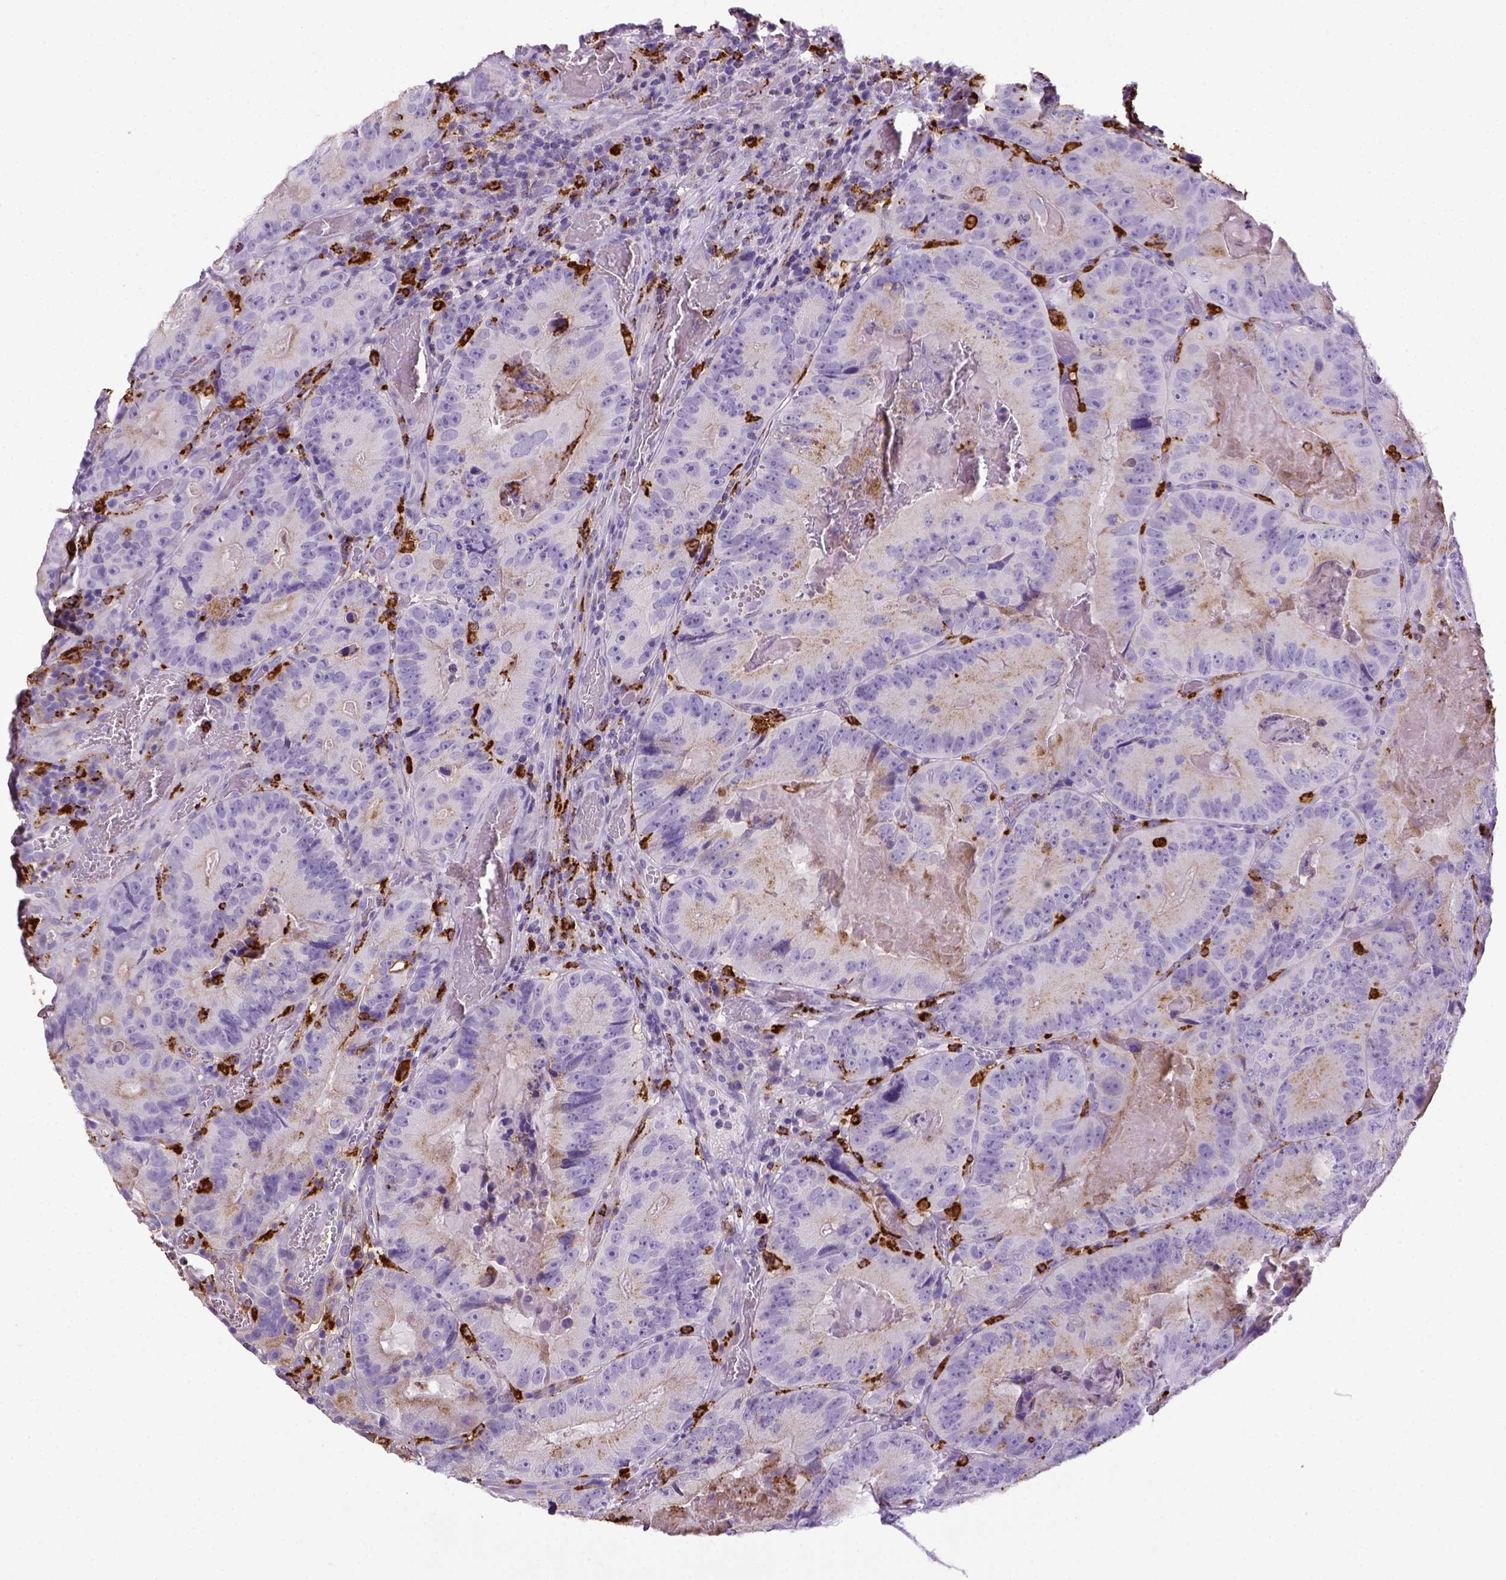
{"staining": {"intensity": "negative", "quantity": "none", "location": "none"}, "tissue": "colorectal cancer", "cell_type": "Tumor cells", "image_type": "cancer", "snomed": [{"axis": "morphology", "description": "Adenocarcinoma, NOS"}, {"axis": "topography", "description": "Colon"}], "caption": "DAB (3,3'-diaminobenzidine) immunohistochemical staining of colorectal adenocarcinoma reveals no significant staining in tumor cells.", "gene": "CD68", "patient": {"sex": "female", "age": 86}}